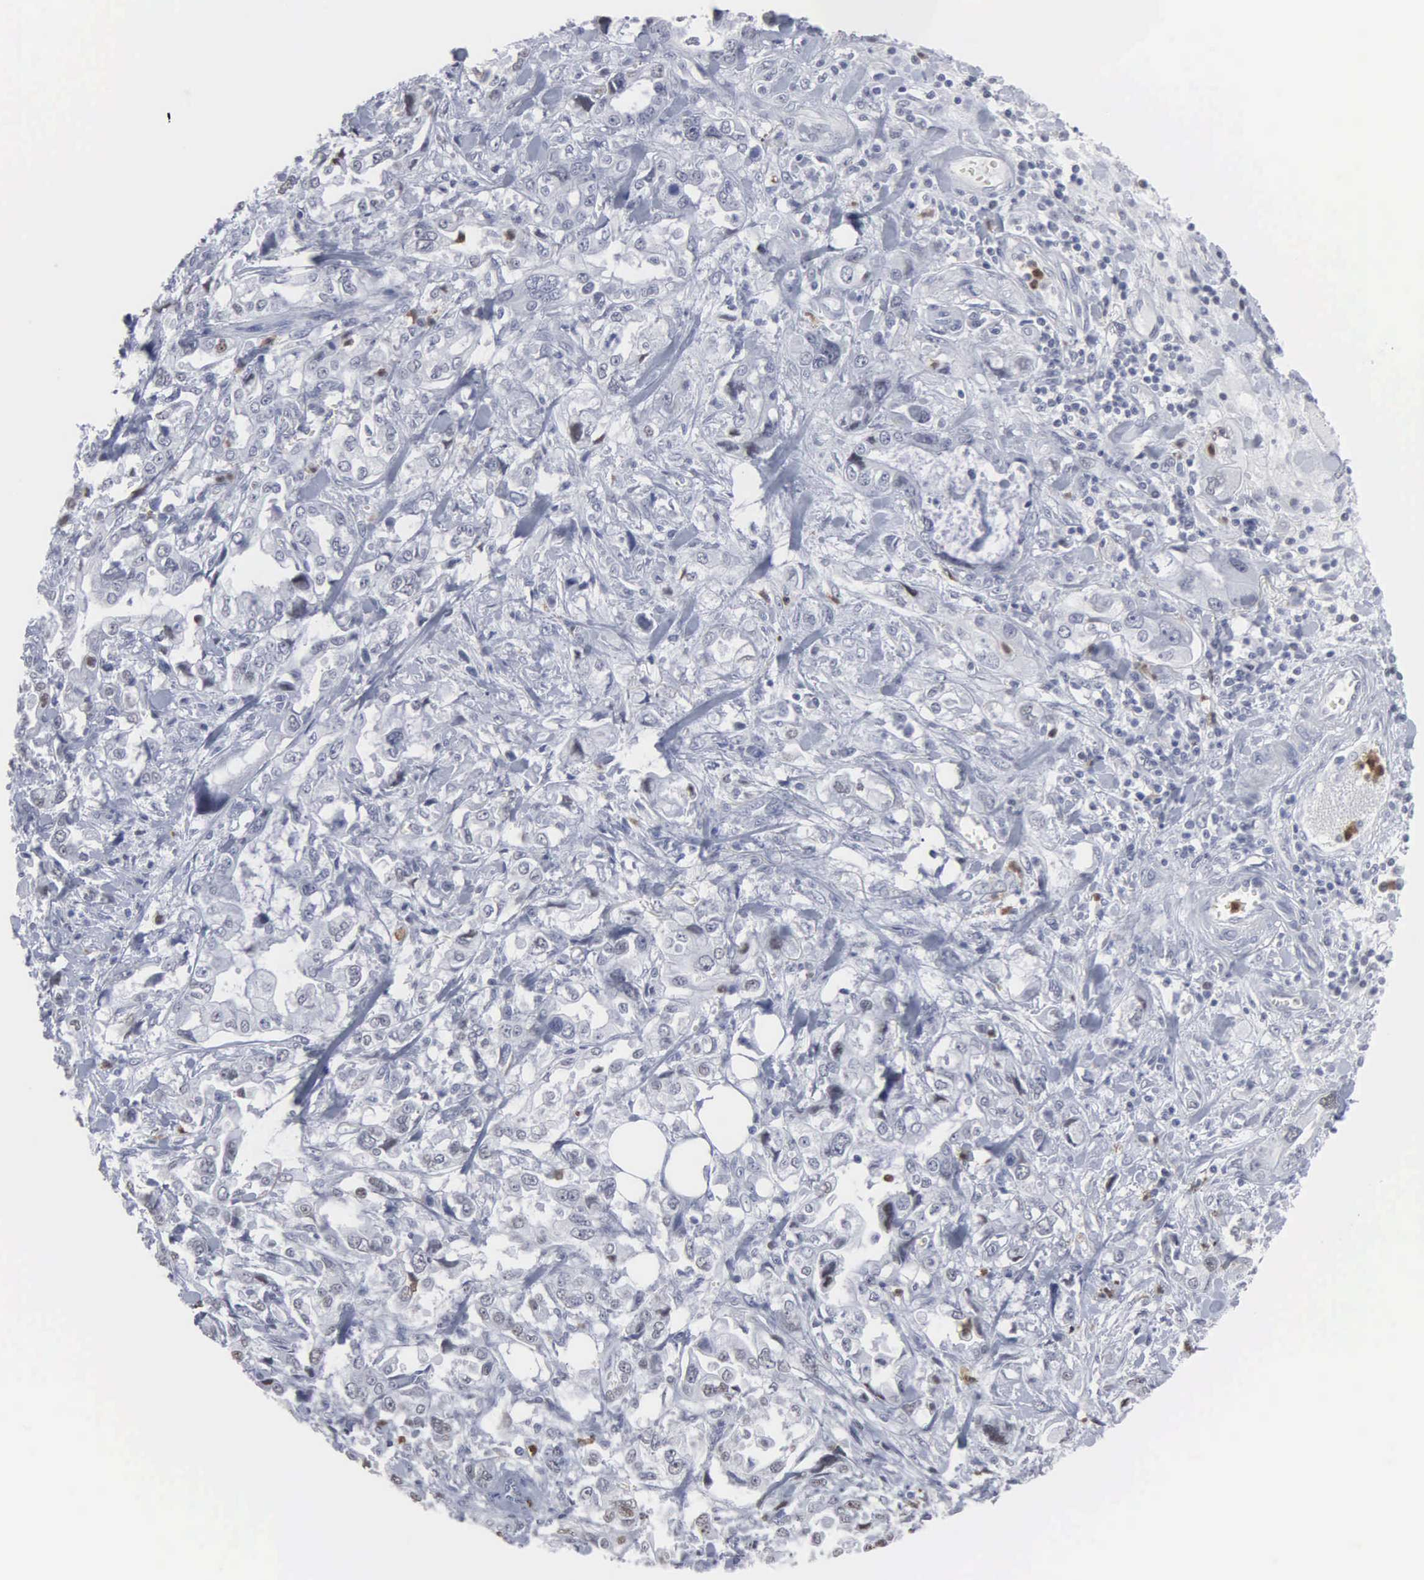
{"staining": {"intensity": "negative", "quantity": "none", "location": "none"}, "tissue": "stomach cancer", "cell_type": "Tumor cells", "image_type": "cancer", "snomed": [{"axis": "morphology", "description": "Adenocarcinoma, NOS"}, {"axis": "topography", "description": "Pancreas"}, {"axis": "topography", "description": "Stomach, upper"}], "caption": "Tumor cells show no significant positivity in adenocarcinoma (stomach).", "gene": "SPIN3", "patient": {"sex": "male", "age": 77}}